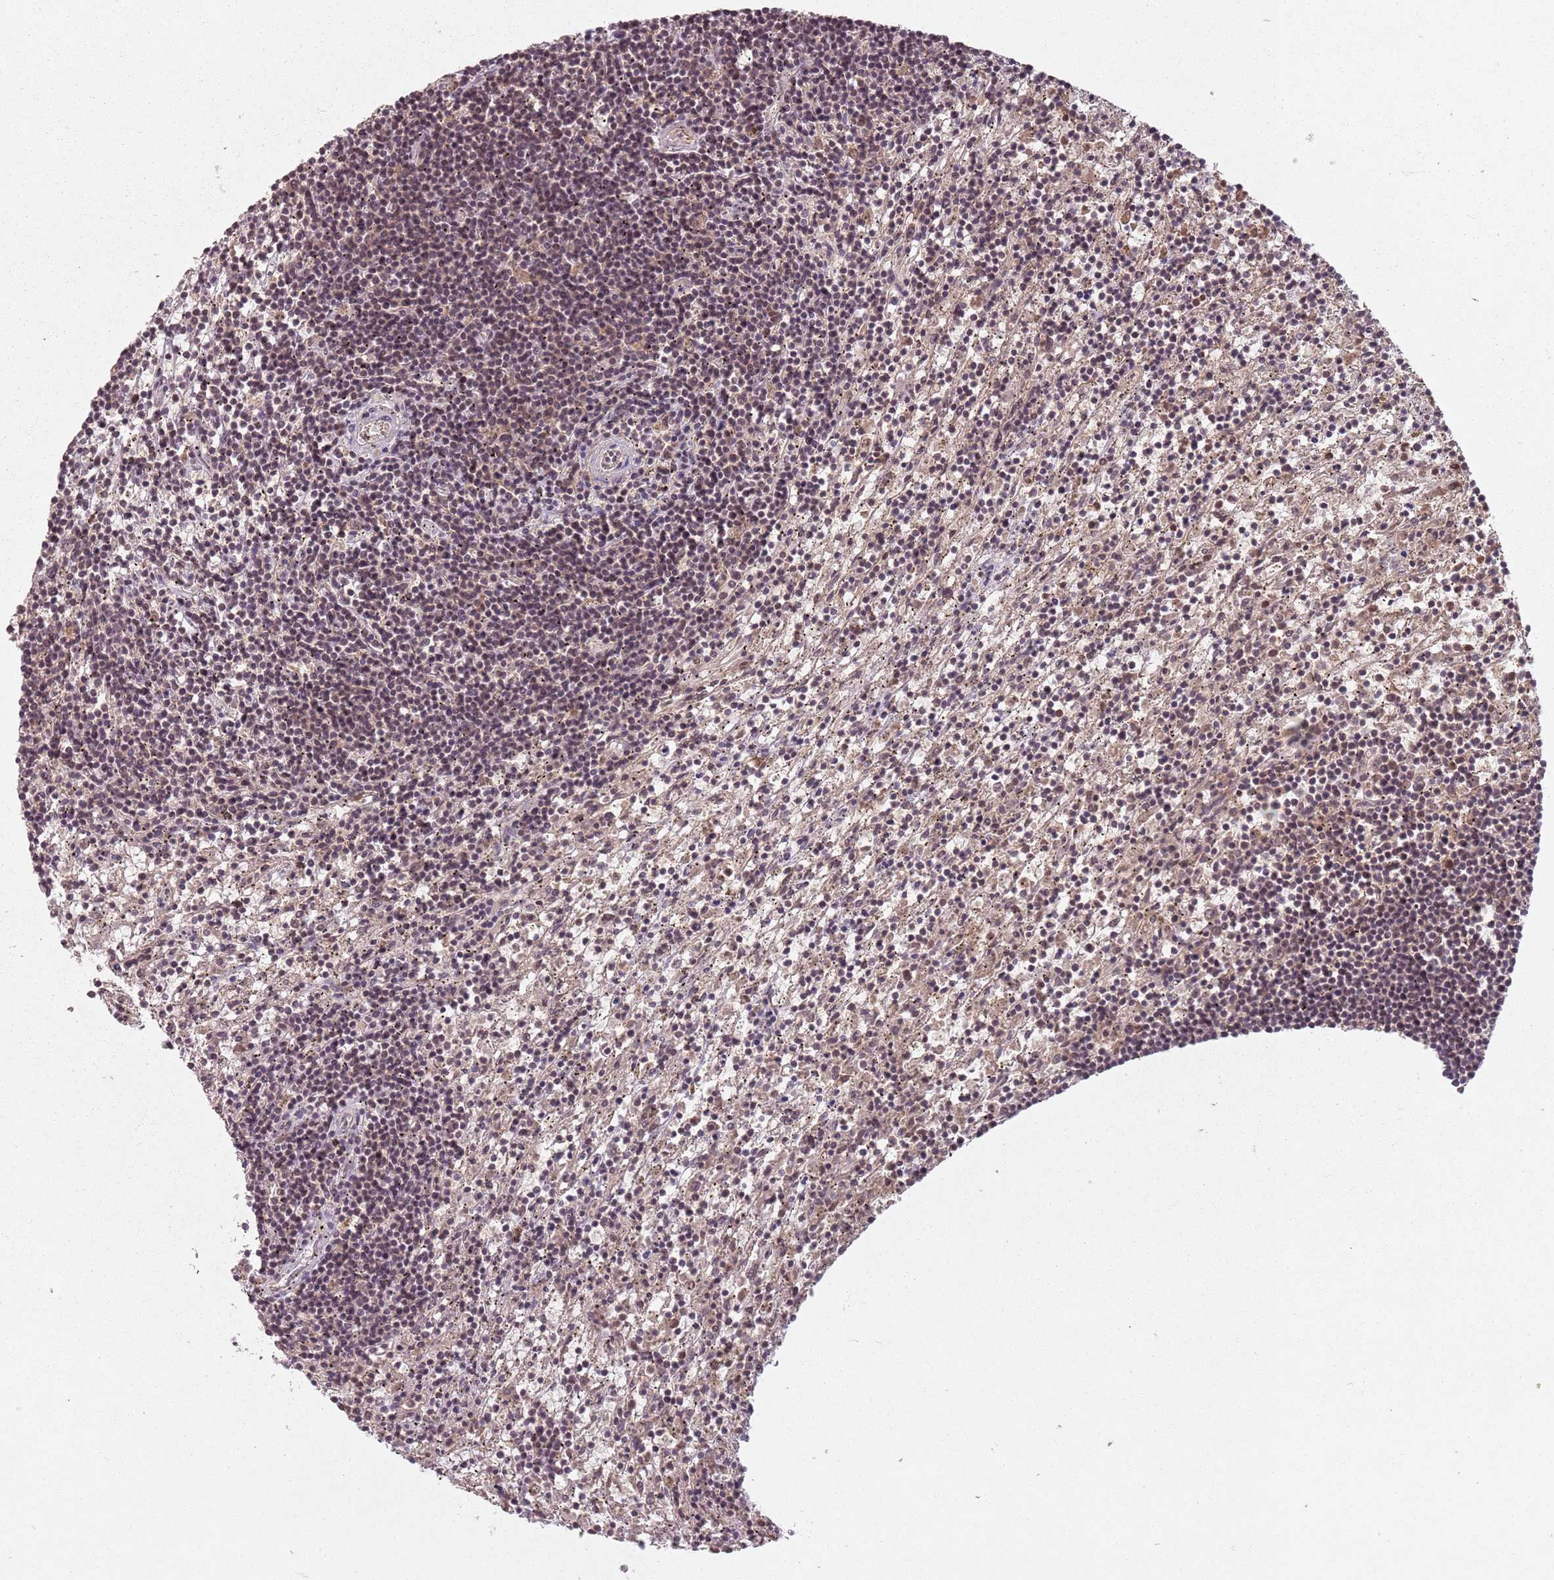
{"staining": {"intensity": "moderate", "quantity": "25%-75%", "location": "nuclear"}, "tissue": "lymphoma", "cell_type": "Tumor cells", "image_type": "cancer", "snomed": [{"axis": "morphology", "description": "Malignant lymphoma, non-Hodgkin's type, Low grade"}, {"axis": "topography", "description": "Spleen"}], "caption": "There is medium levels of moderate nuclear staining in tumor cells of lymphoma, as demonstrated by immunohistochemical staining (brown color).", "gene": "NCBP1", "patient": {"sex": "male", "age": 76}}